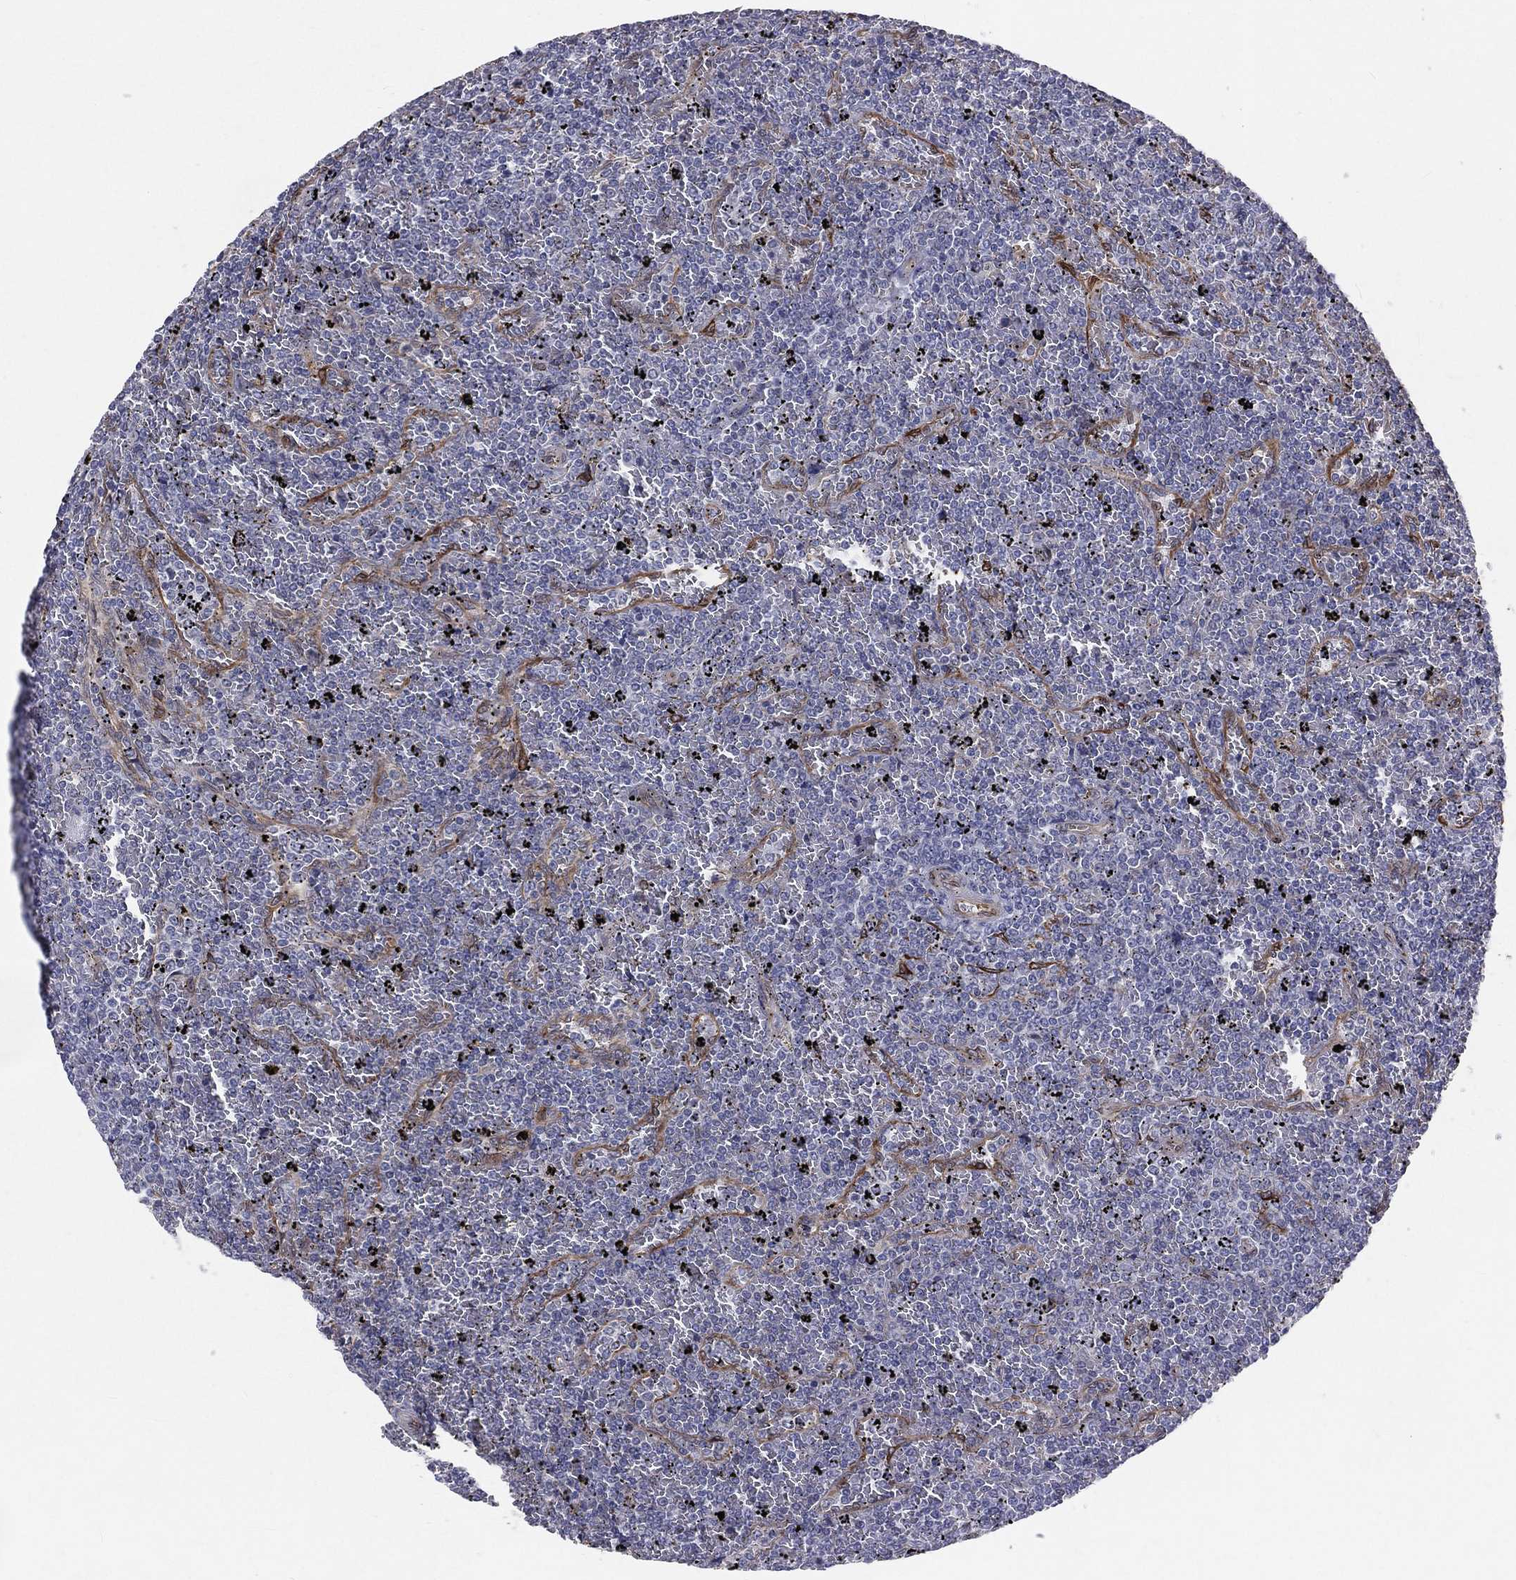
{"staining": {"intensity": "negative", "quantity": "none", "location": "none"}, "tissue": "lymphoma", "cell_type": "Tumor cells", "image_type": "cancer", "snomed": [{"axis": "morphology", "description": "Malignant lymphoma, non-Hodgkin's type, Low grade"}, {"axis": "topography", "description": "Spleen"}], "caption": "This is an immunohistochemistry (IHC) image of low-grade malignant lymphoma, non-Hodgkin's type. There is no positivity in tumor cells.", "gene": "PGRMC1", "patient": {"sex": "female", "age": 77}}